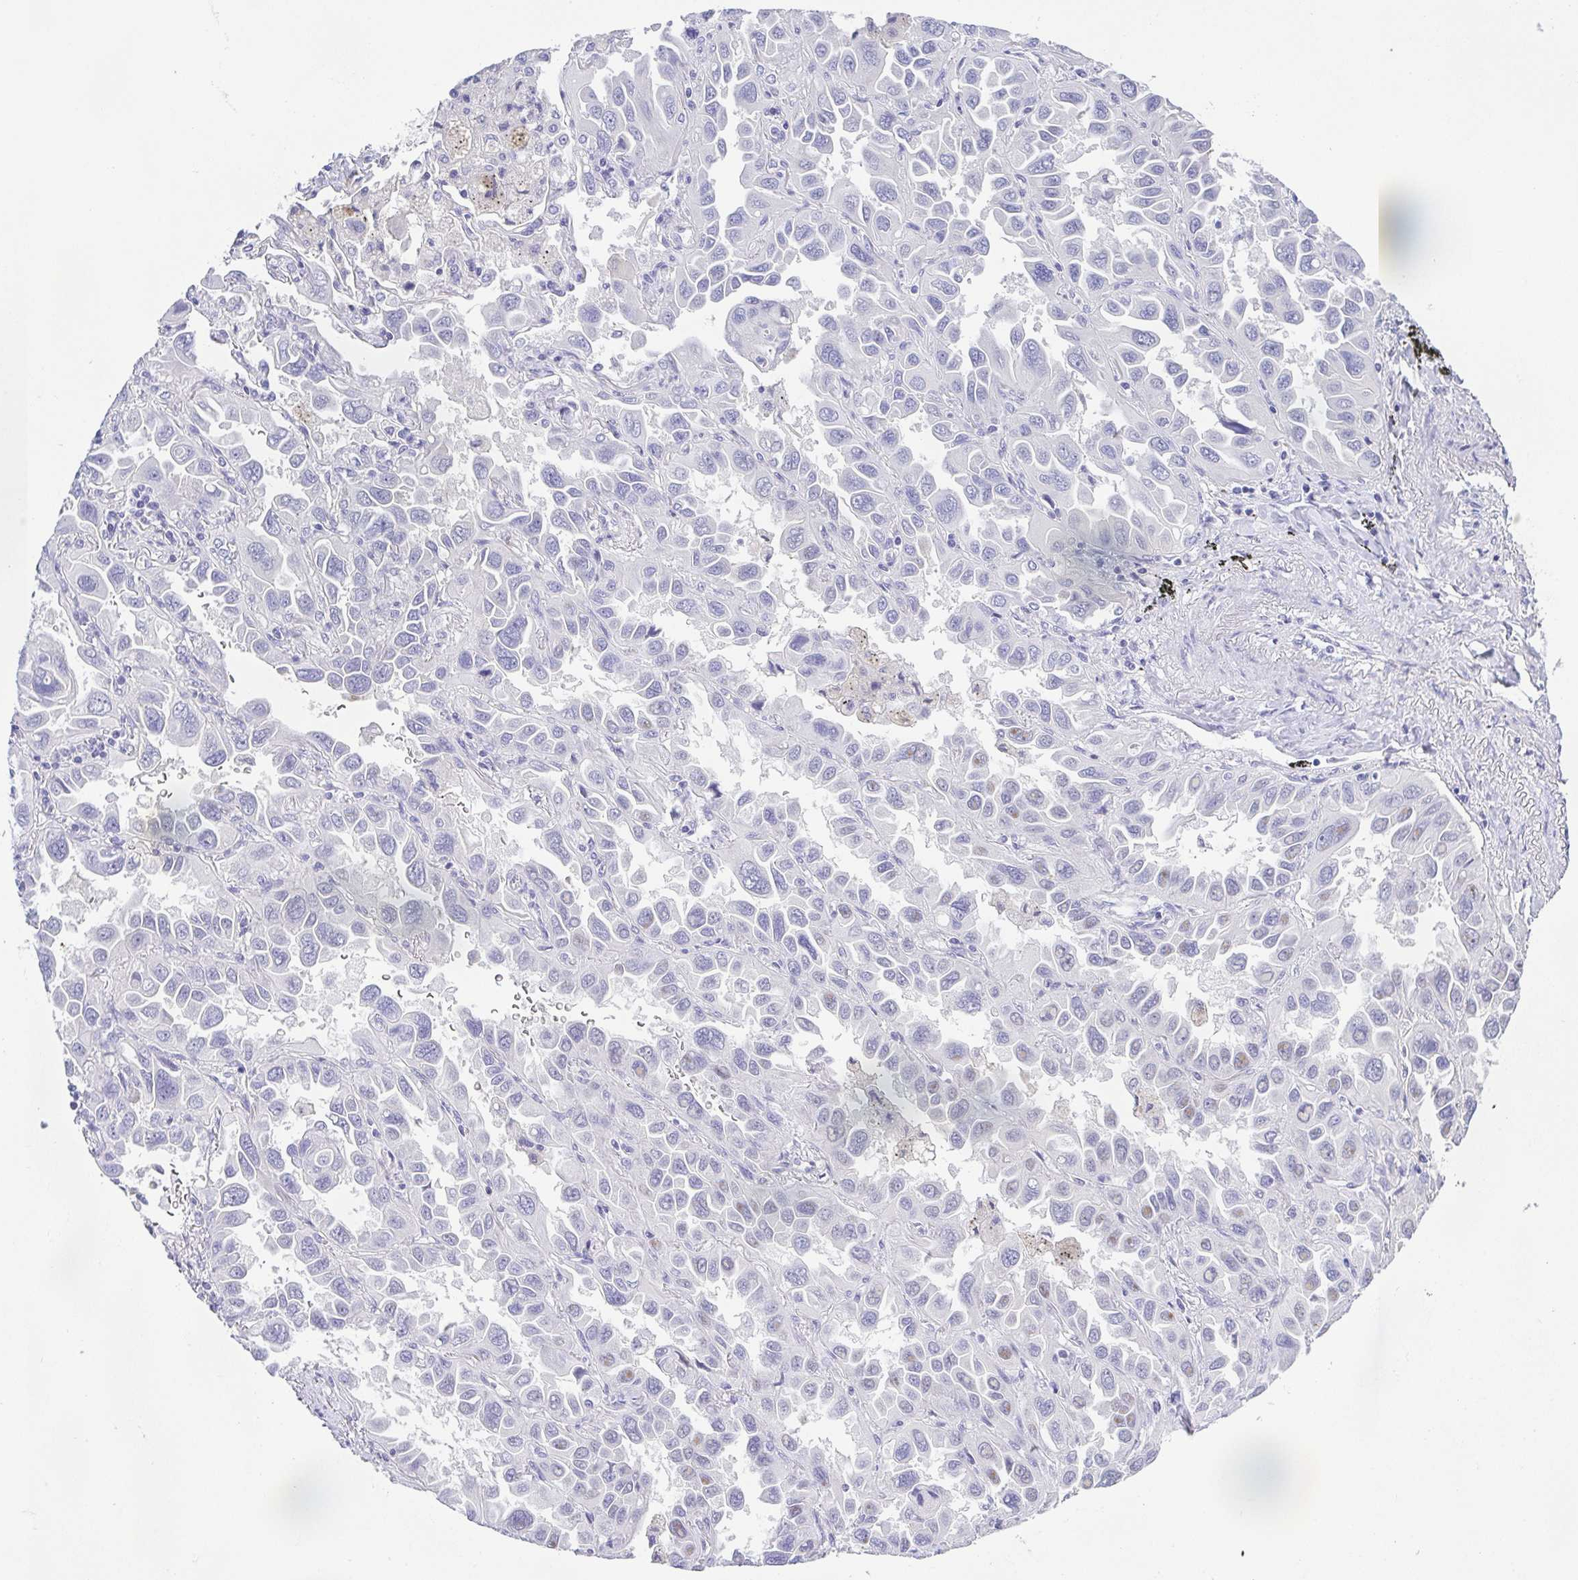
{"staining": {"intensity": "negative", "quantity": "none", "location": "none"}, "tissue": "lung cancer", "cell_type": "Tumor cells", "image_type": "cancer", "snomed": [{"axis": "morphology", "description": "Adenocarcinoma, NOS"}, {"axis": "topography", "description": "Lung"}], "caption": "IHC micrograph of human lung cancer (adenocarcinoma) stained for a protein (brown), which exhibits no expression in tumor cells.", "gene": "HAPLN2", "patient": {"sex": "male", "age": 64}}